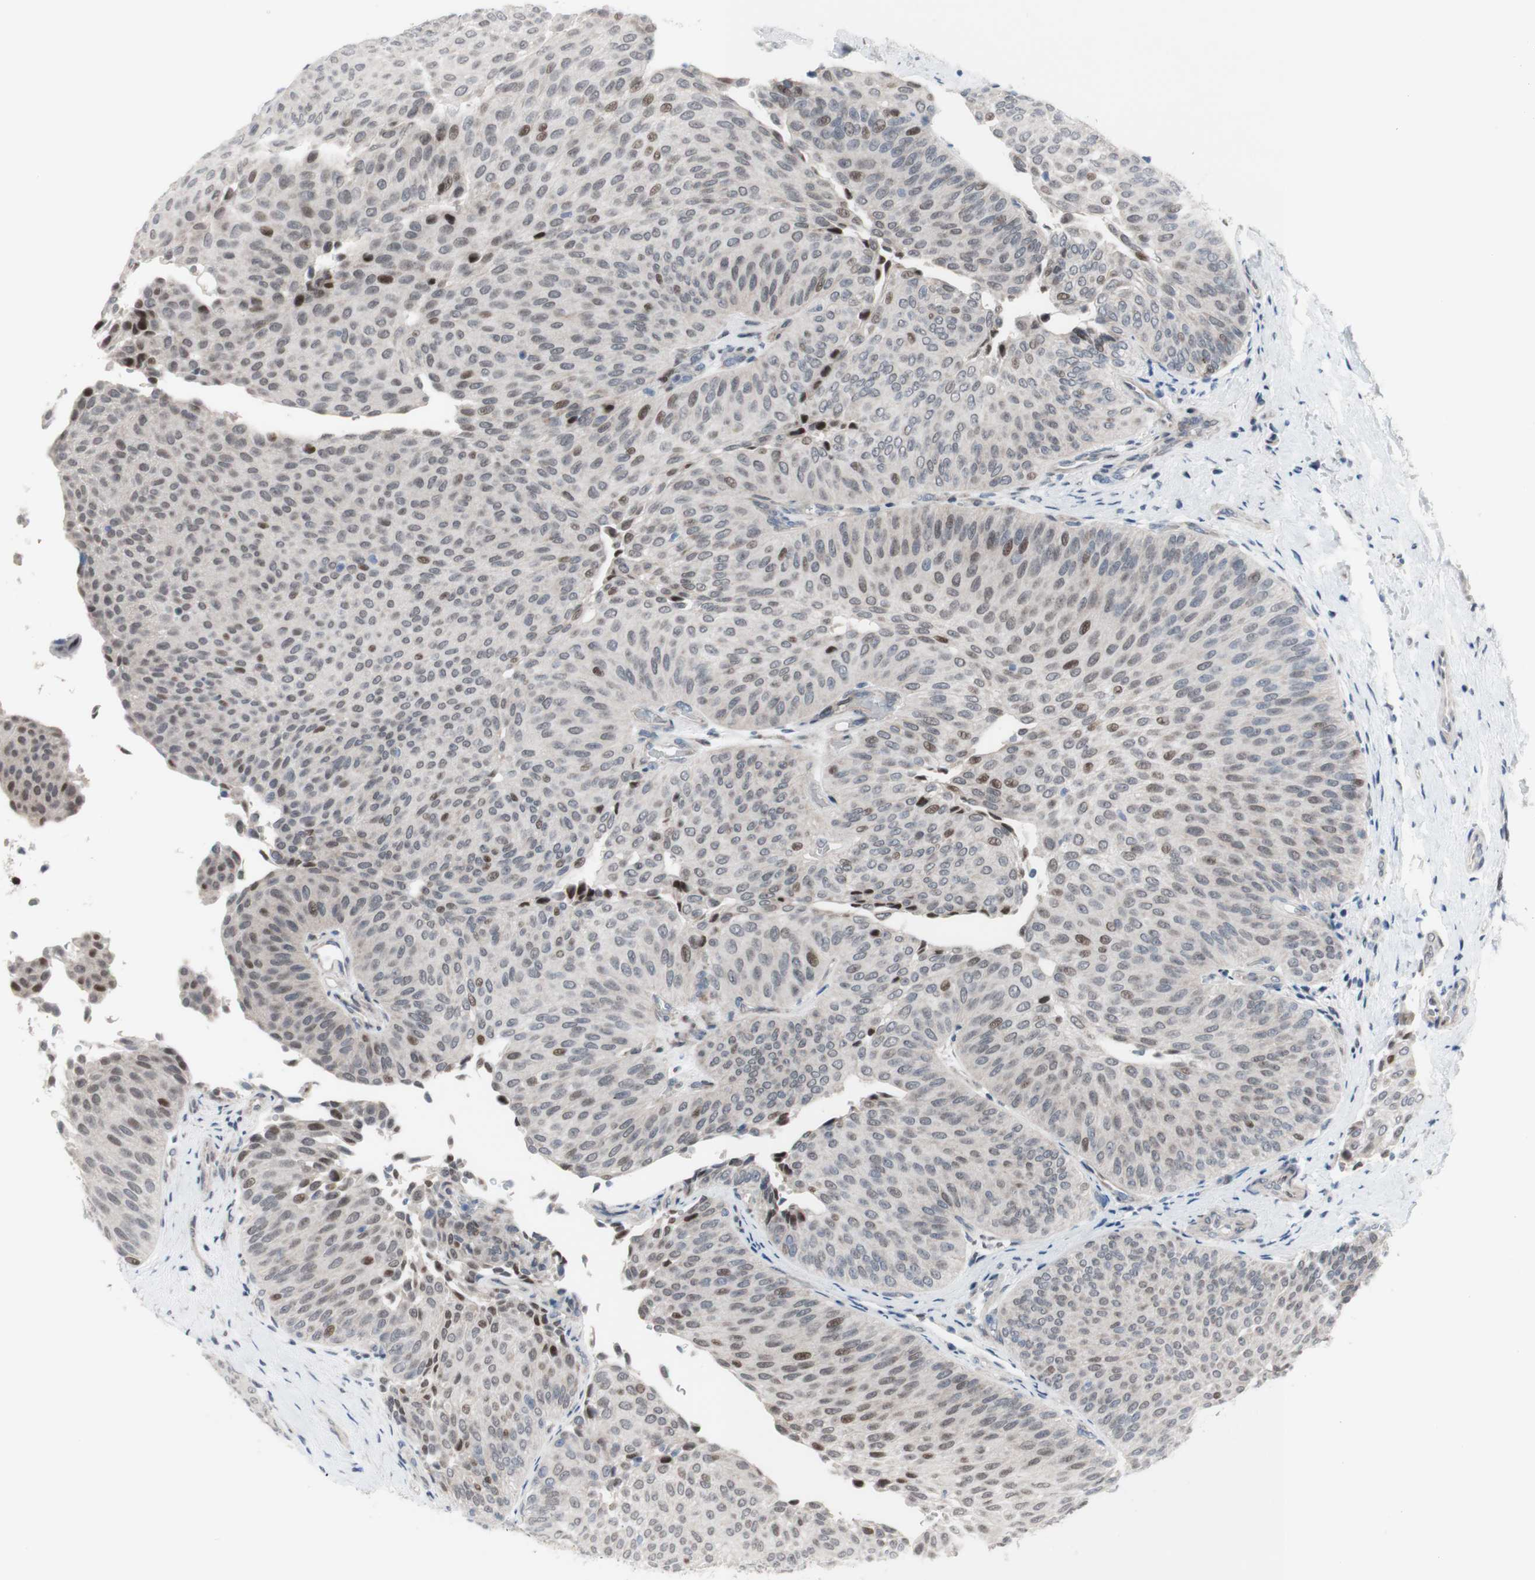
{"staining": {"intensity": "moderate", "quantity": "<25%", "location": "nuclear"}, "tissue": "urothelial cancer", "cell_type": "Tumor cells", "image_type": "cancer", "snomed": [{"axis": "morphology", "description": "Urothelial carcinoma, Low grade"}, {"axis": "topography", "description": "Urinary bladder"}], "caption": "Immunohistochemical staining of urothelial carcinoma (low-grade) exhibits low levels of moderate nuclear protein expression in approximately <25% of tumor cells.", "gene": "PHTF2", "patient": {"sex": "female", "age": 60}}